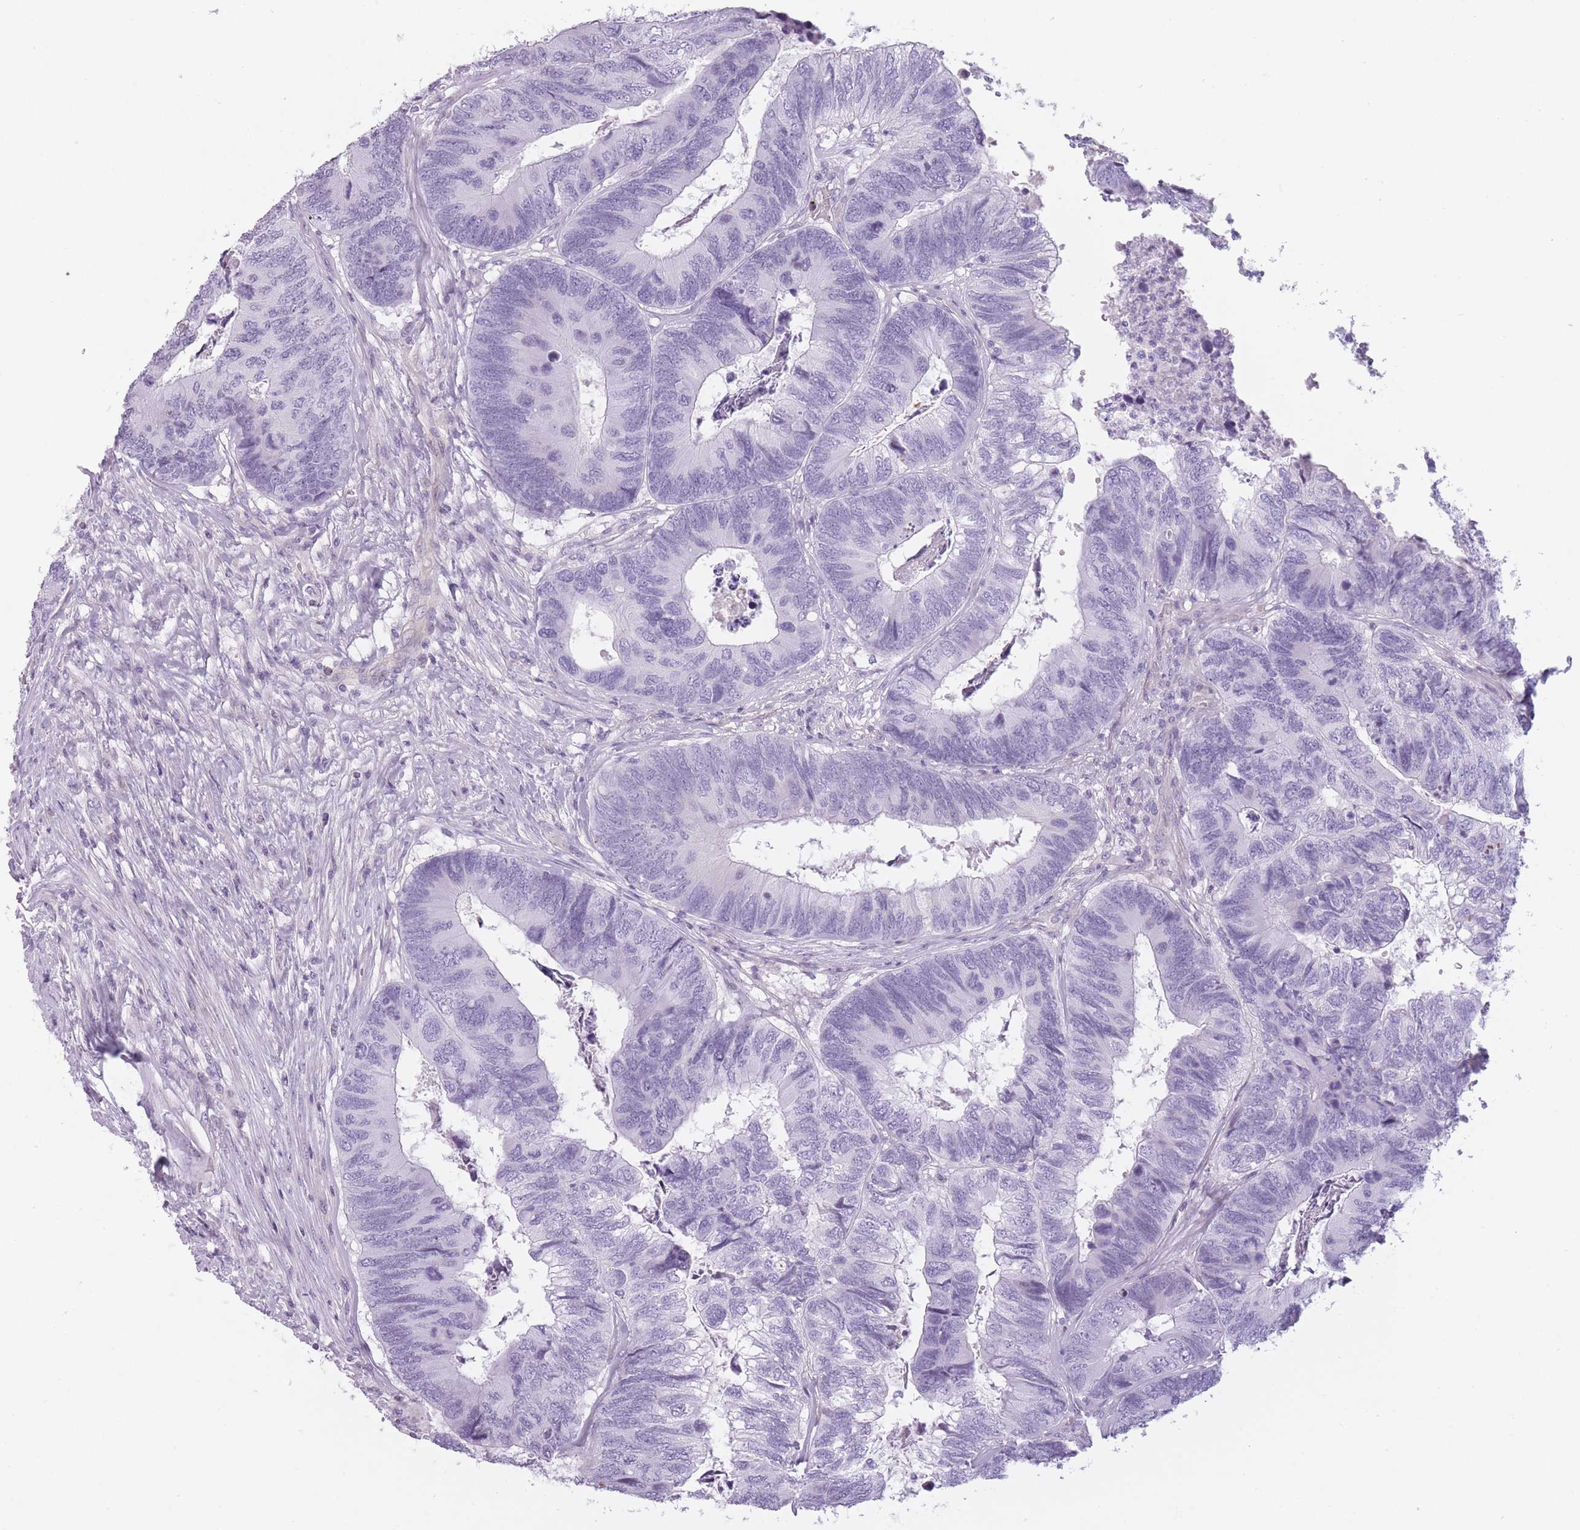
{"staining": {"intensity": "negative", "quantity": "none", "location": "none"}, "tissue": "colorectal cancer", "cell_type": "Tumor cells", "image_type": "cancer", "snomed": [{"axis": "morphology", "description": "Adenocarcinoma, NOS"}, {"axis": "topography", "description": "Colon"}], "caption": "Immunohistochemistry photomicrograph of neoplastic tissue: colorectal cancer stained with DAB (3,3'-diaminobenzidine) demonstrates no significant protein expression in tumor cells.", "gene": "GGT1", "patient": {"sex": "female", "age": 67}}